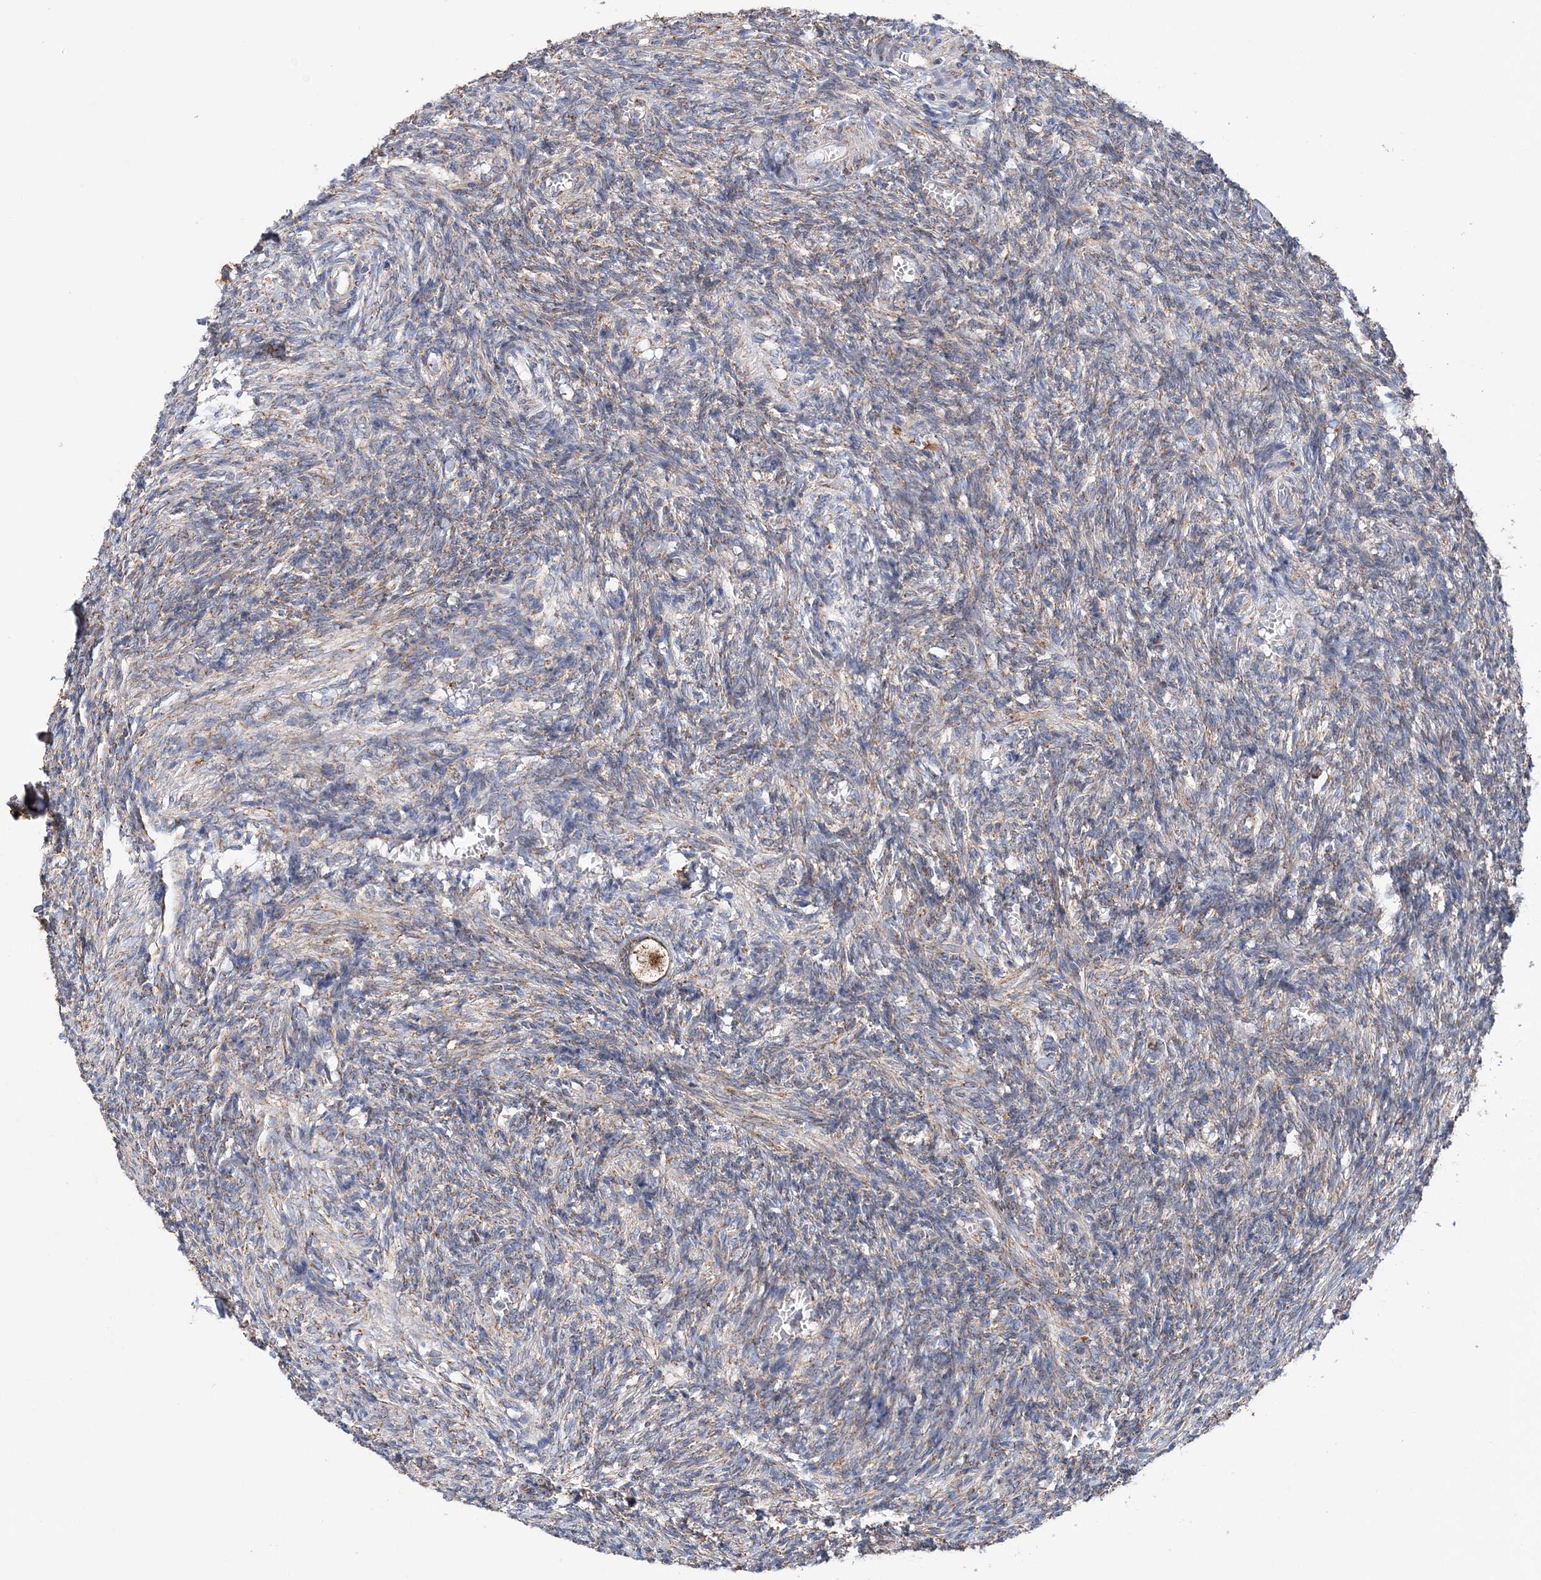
{"staining": {"intensity": "moderate", "quantity": ">75%", "location": "cytoplasmic/membranous"}, "tissue": "ovary", "cell_type": "Follicle cells", "image_type": "normal", "snomed": [{"axis": "morphology", "description": "Normal tissue, NOS"}, {"axis": "topography", "description": "Ovary"}], "caption": "Protein analysis of unremarkable ovary exhibits moderate cytoplasmic/membranous staining in about >75% of follicle cells. (Brightfield microscopy of DAB IHC at high magnification).", "gene": "TTC32", "patient": {"sex": "female", "age": 27}}